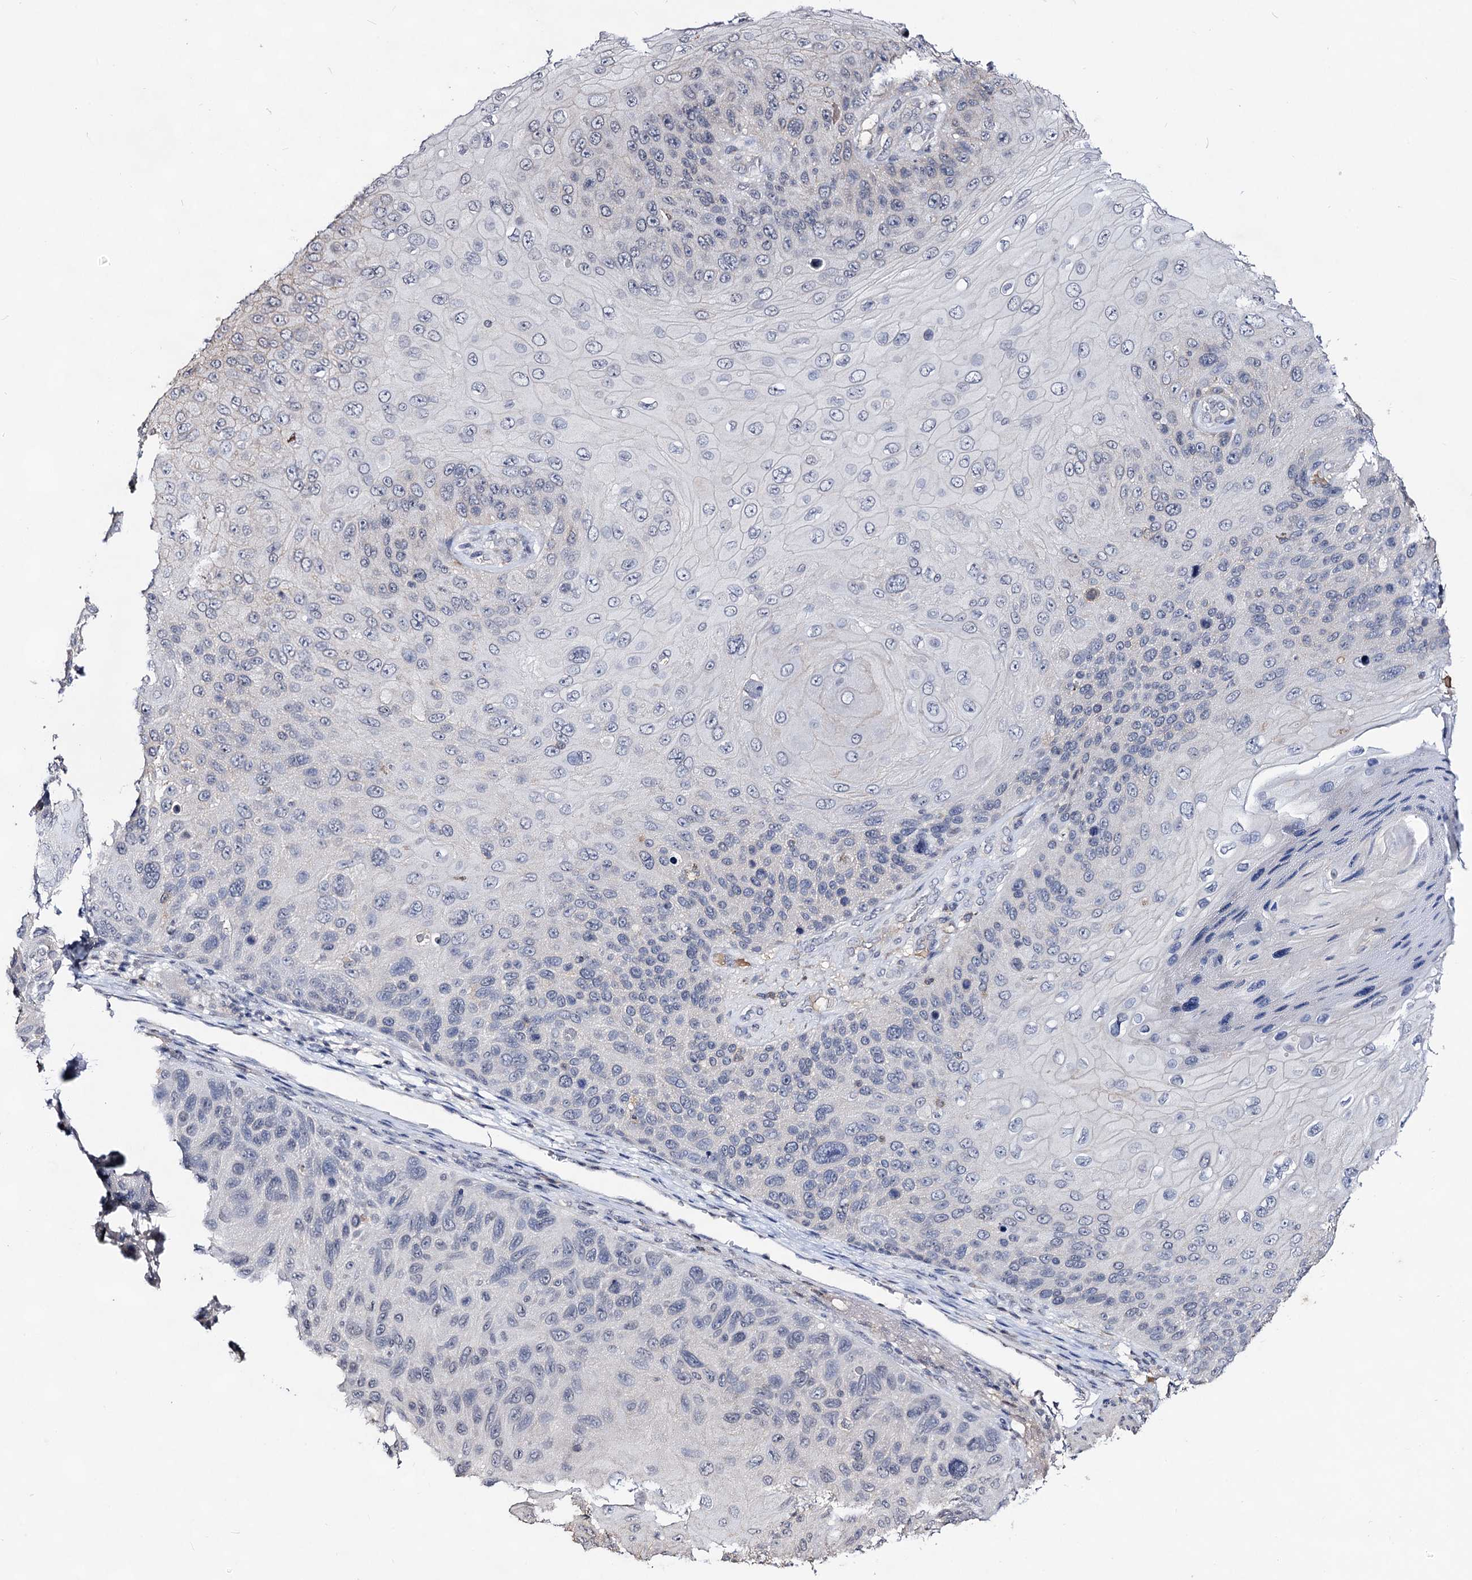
{"staining": {"intensity": "negative", "quantity": "none", "location": "none"}, "tissue": "skin cancer", "cell_type": "Tumor cells", "image_type": "cancer", "snomed": [{"axis": "morphology", "description": "Squamous cell carcinoma, NOS"}, {"axis": "topography", "description": "Skin"}], "caption": "High magnification brightfield microscopy of skin squamous cell carcinoma stained with DAB (brown) and counterstained with hematoxylin (blue): tumor cells show no significant staining.", "gene": "PLIN1", "patient": {"sex": "female", "age": 88}}